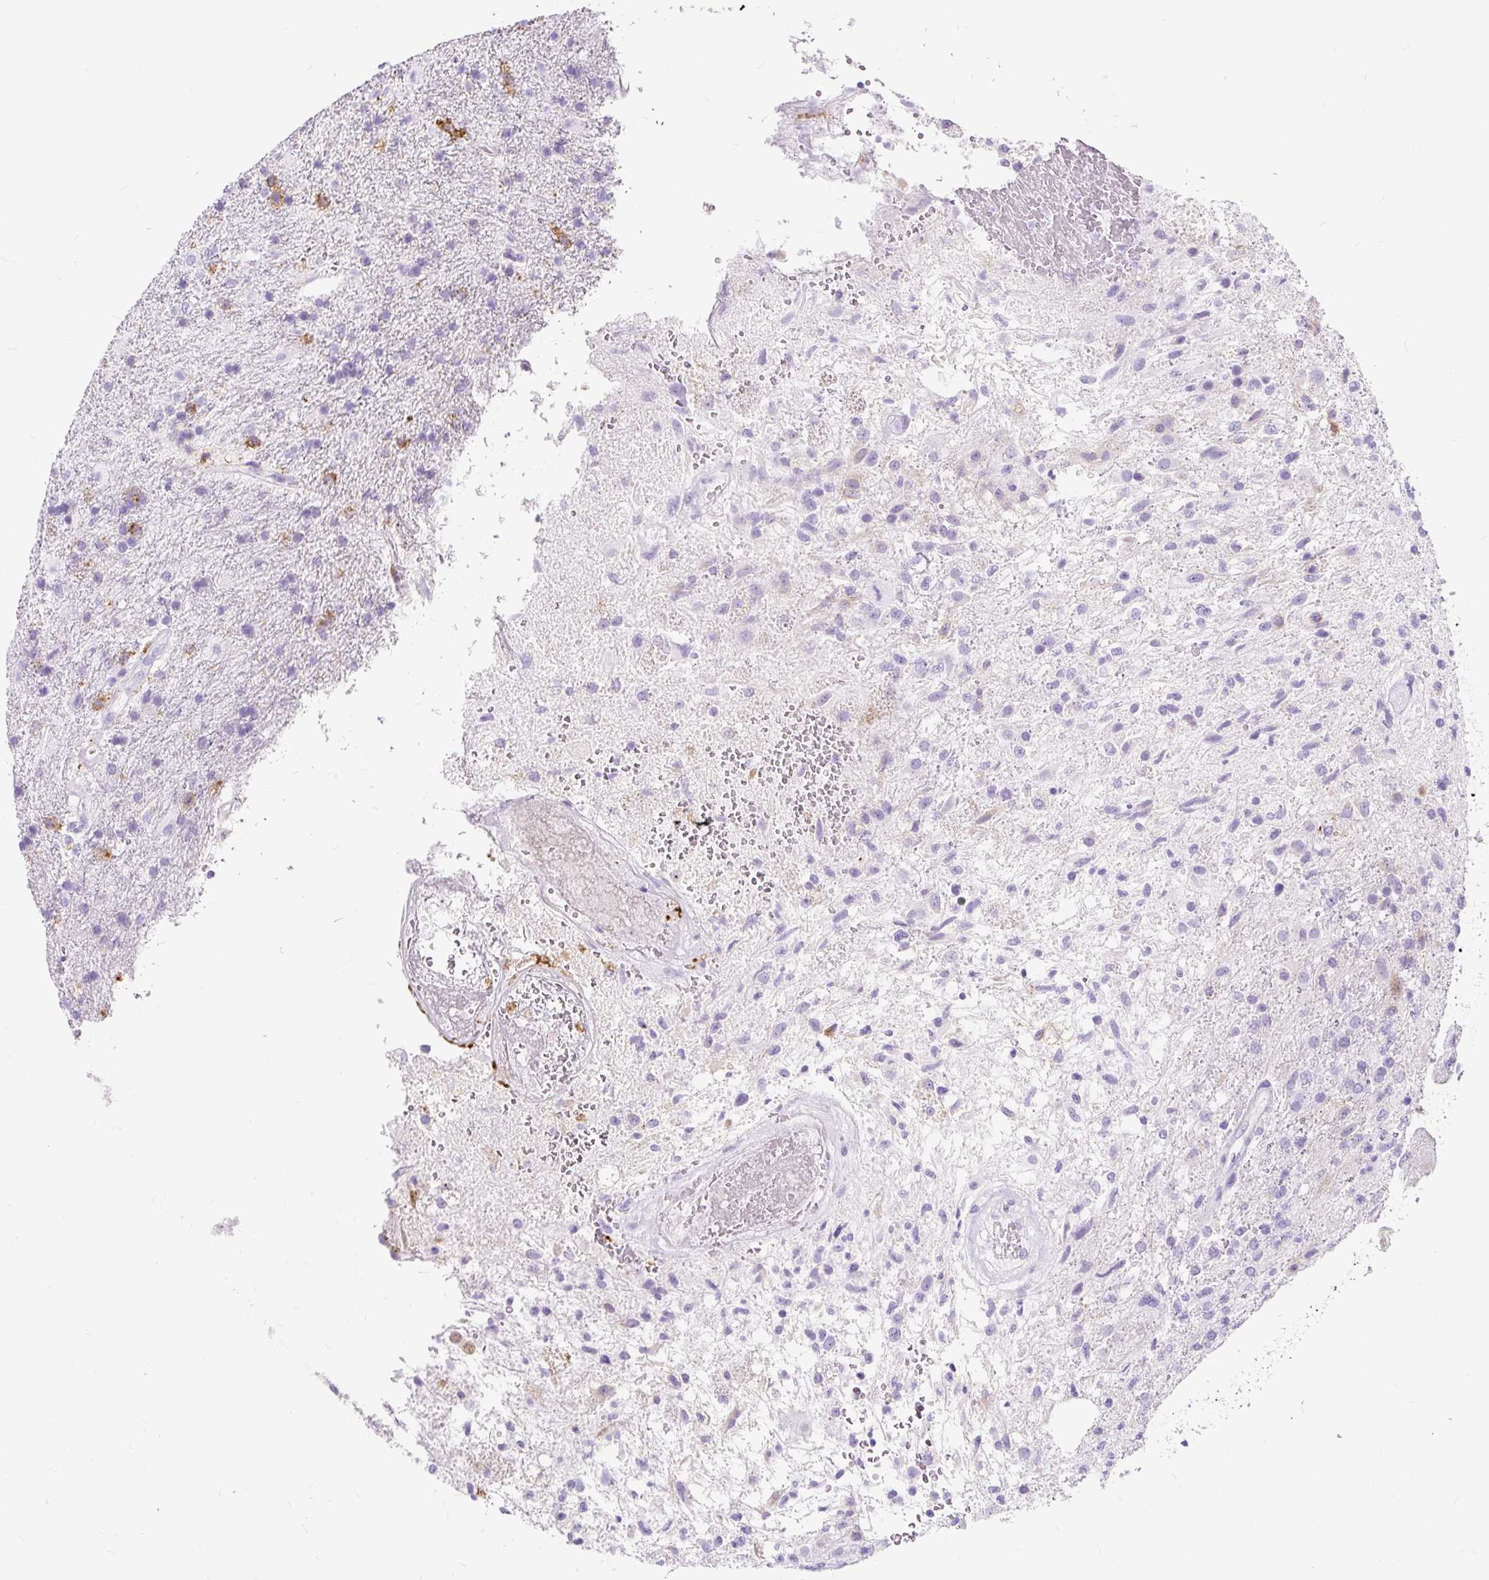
{"staining": {"intensity": "negative", "quantity": "none", "location": "none"}, "tissue": "glioma", "cell_type": "Tumor cells", "image_type": "cancer", "snomed": [{"axis": "morphology", "description": "Glioma, malignant, High grade"}, {"axis": "topography", "description": "Brain"}], "caption": "Glioma stained for a protein using IHC exhibits no positivity tumor cells.", "gene": "HLA-DRA", "patient": {"sex": "male", "age": 56}}